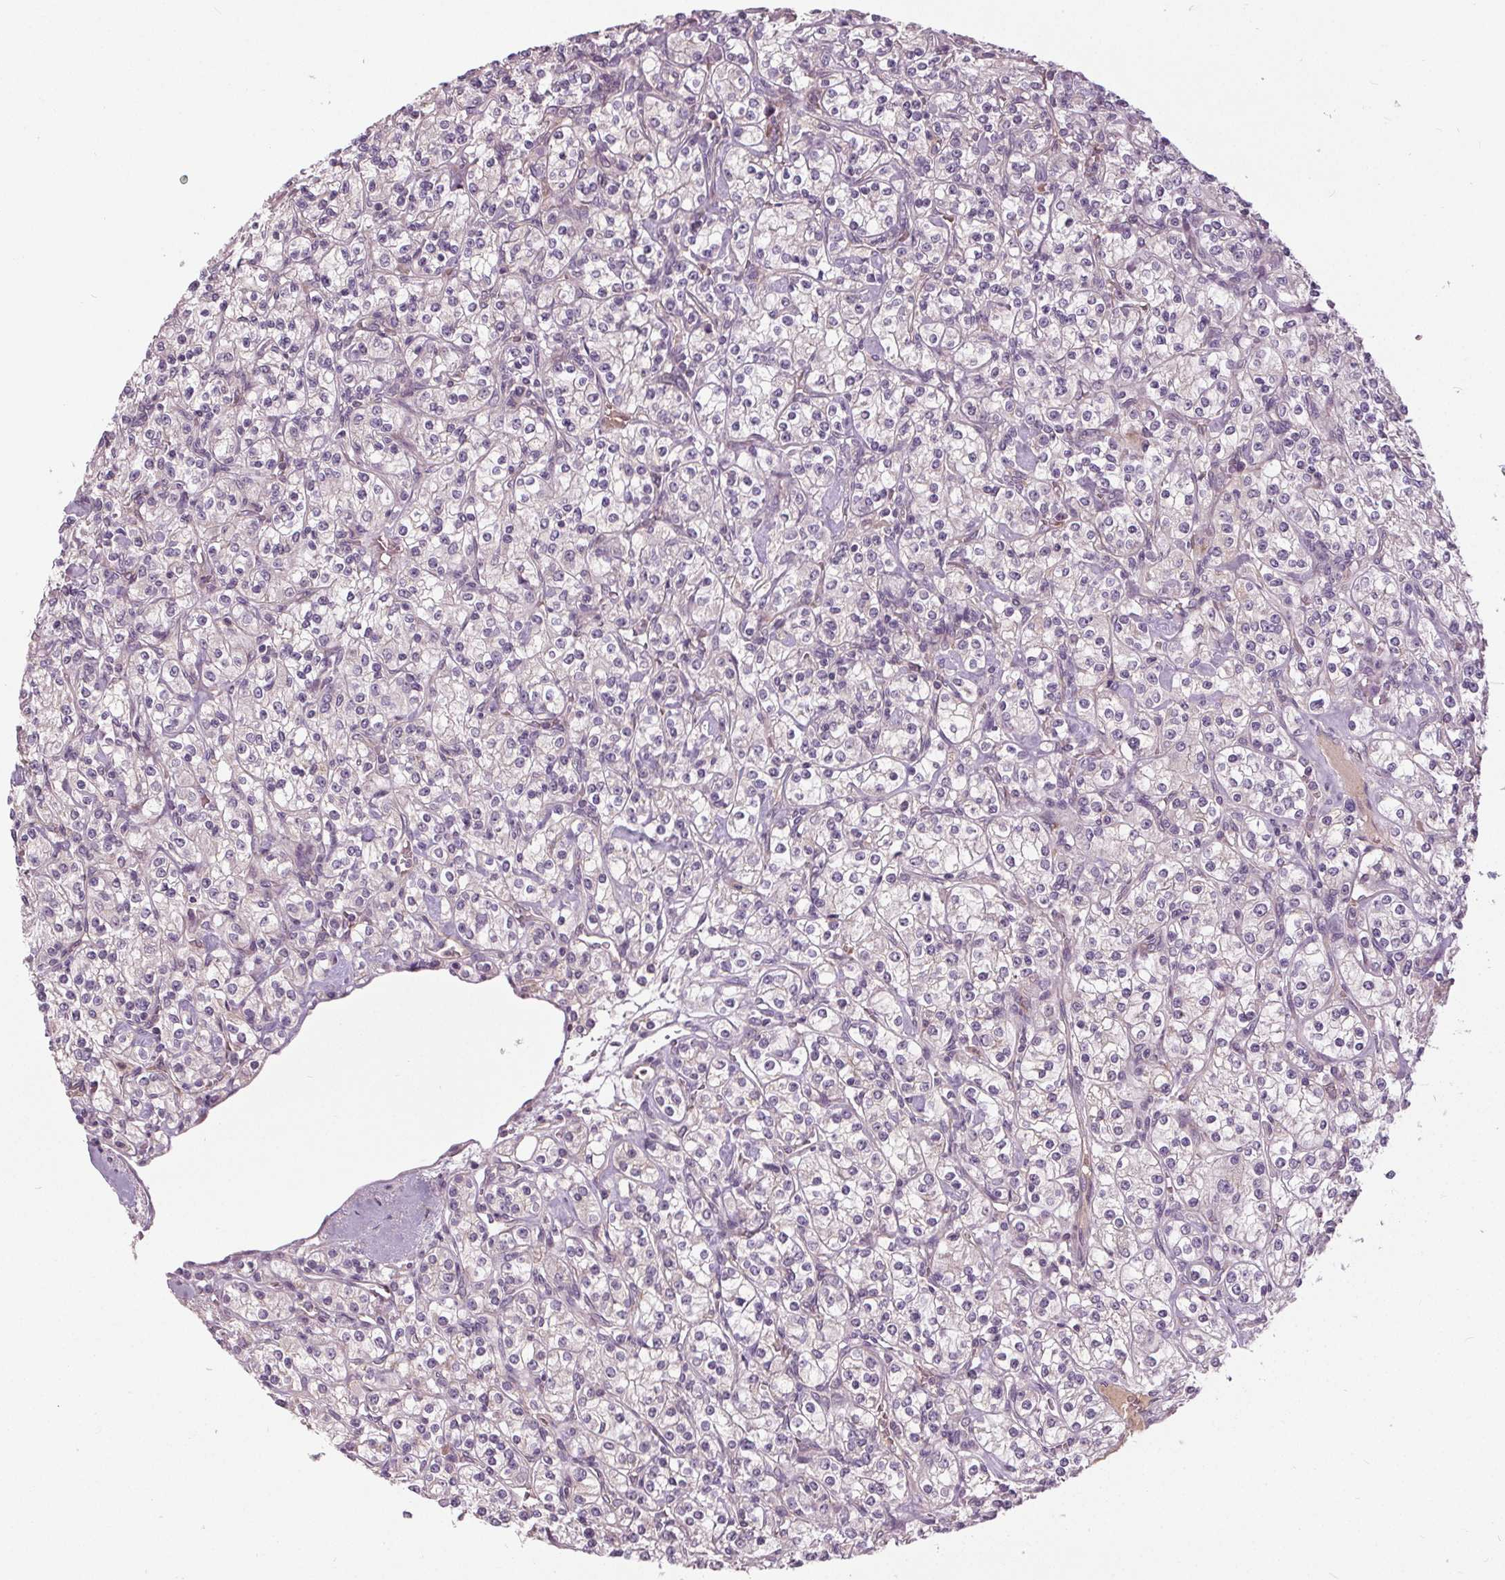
{"staining": {"intensity": "negative", "quantity": "none", "location": "none"}, "tissue": "renal cancer", "cell_type": "Tumor cells", "image_type": "cancer", "snomed": [{"axis": "morphology", "description": "Adenocarcinoma, NOS"}, {"axis": "topography", "description": "Kidney"}], "caption": "Adenocarcinoma (renal) stained for a protein using immunohistochemistry (IHC) displays no expression tumor cells.", "gene": "PDGFD", "patient": {"sex": "male", "age": 77}}